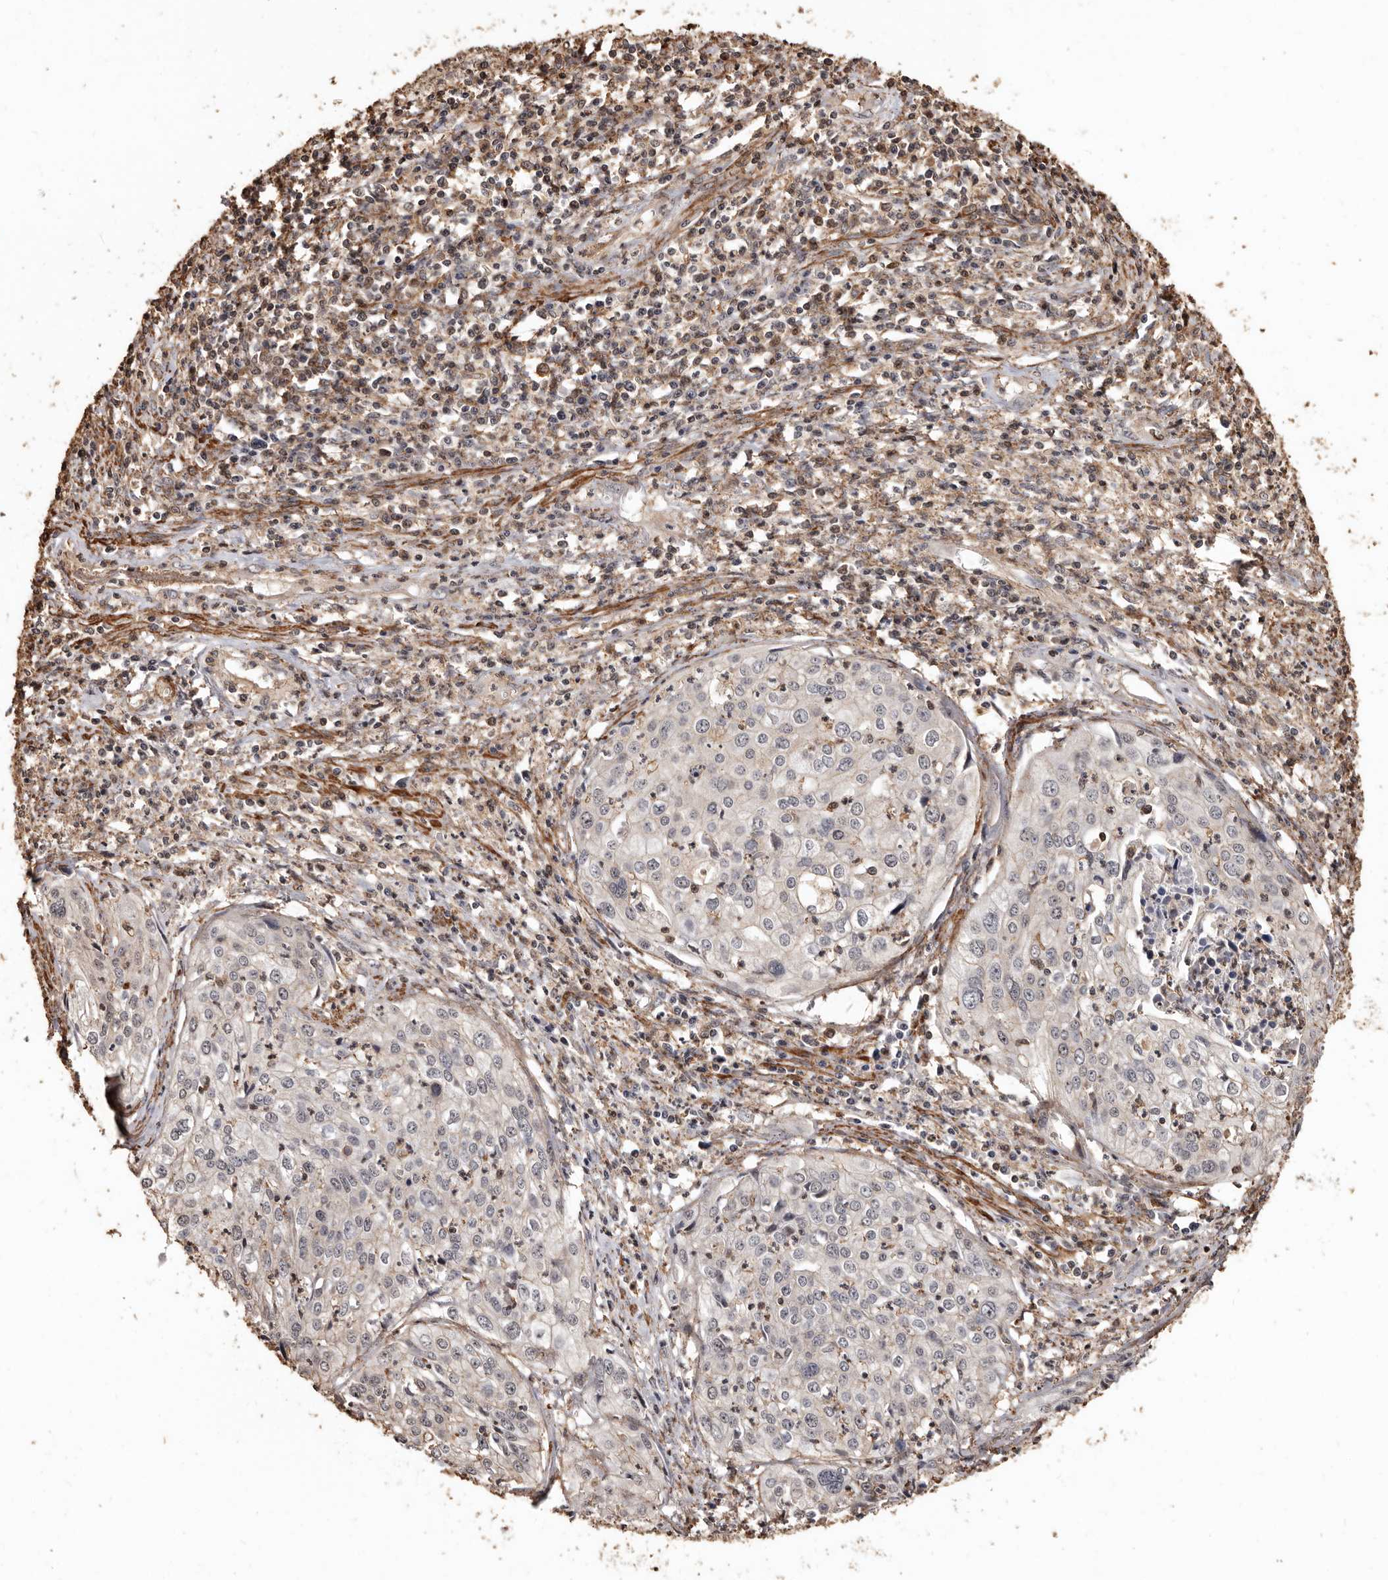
{"staining": {"intensity": "negative", "quantity": "none", "location": "none"}, "tissue": "cervical cancer", "cell_type": "Tumor cells", "image_type": "cancer", "snomed": [{"axis": "morphology", "description": "Squamous cell carcinoma, NOS"}, {"axis": "topography", "description": "Cervix"}], "caption": "This is an immunohistochemistry photomicrograph of human cervical cancer. There is no positivity in tumor cells.", "gene": "GSK3A", "patient": {"sex": "female", "age": 31}}